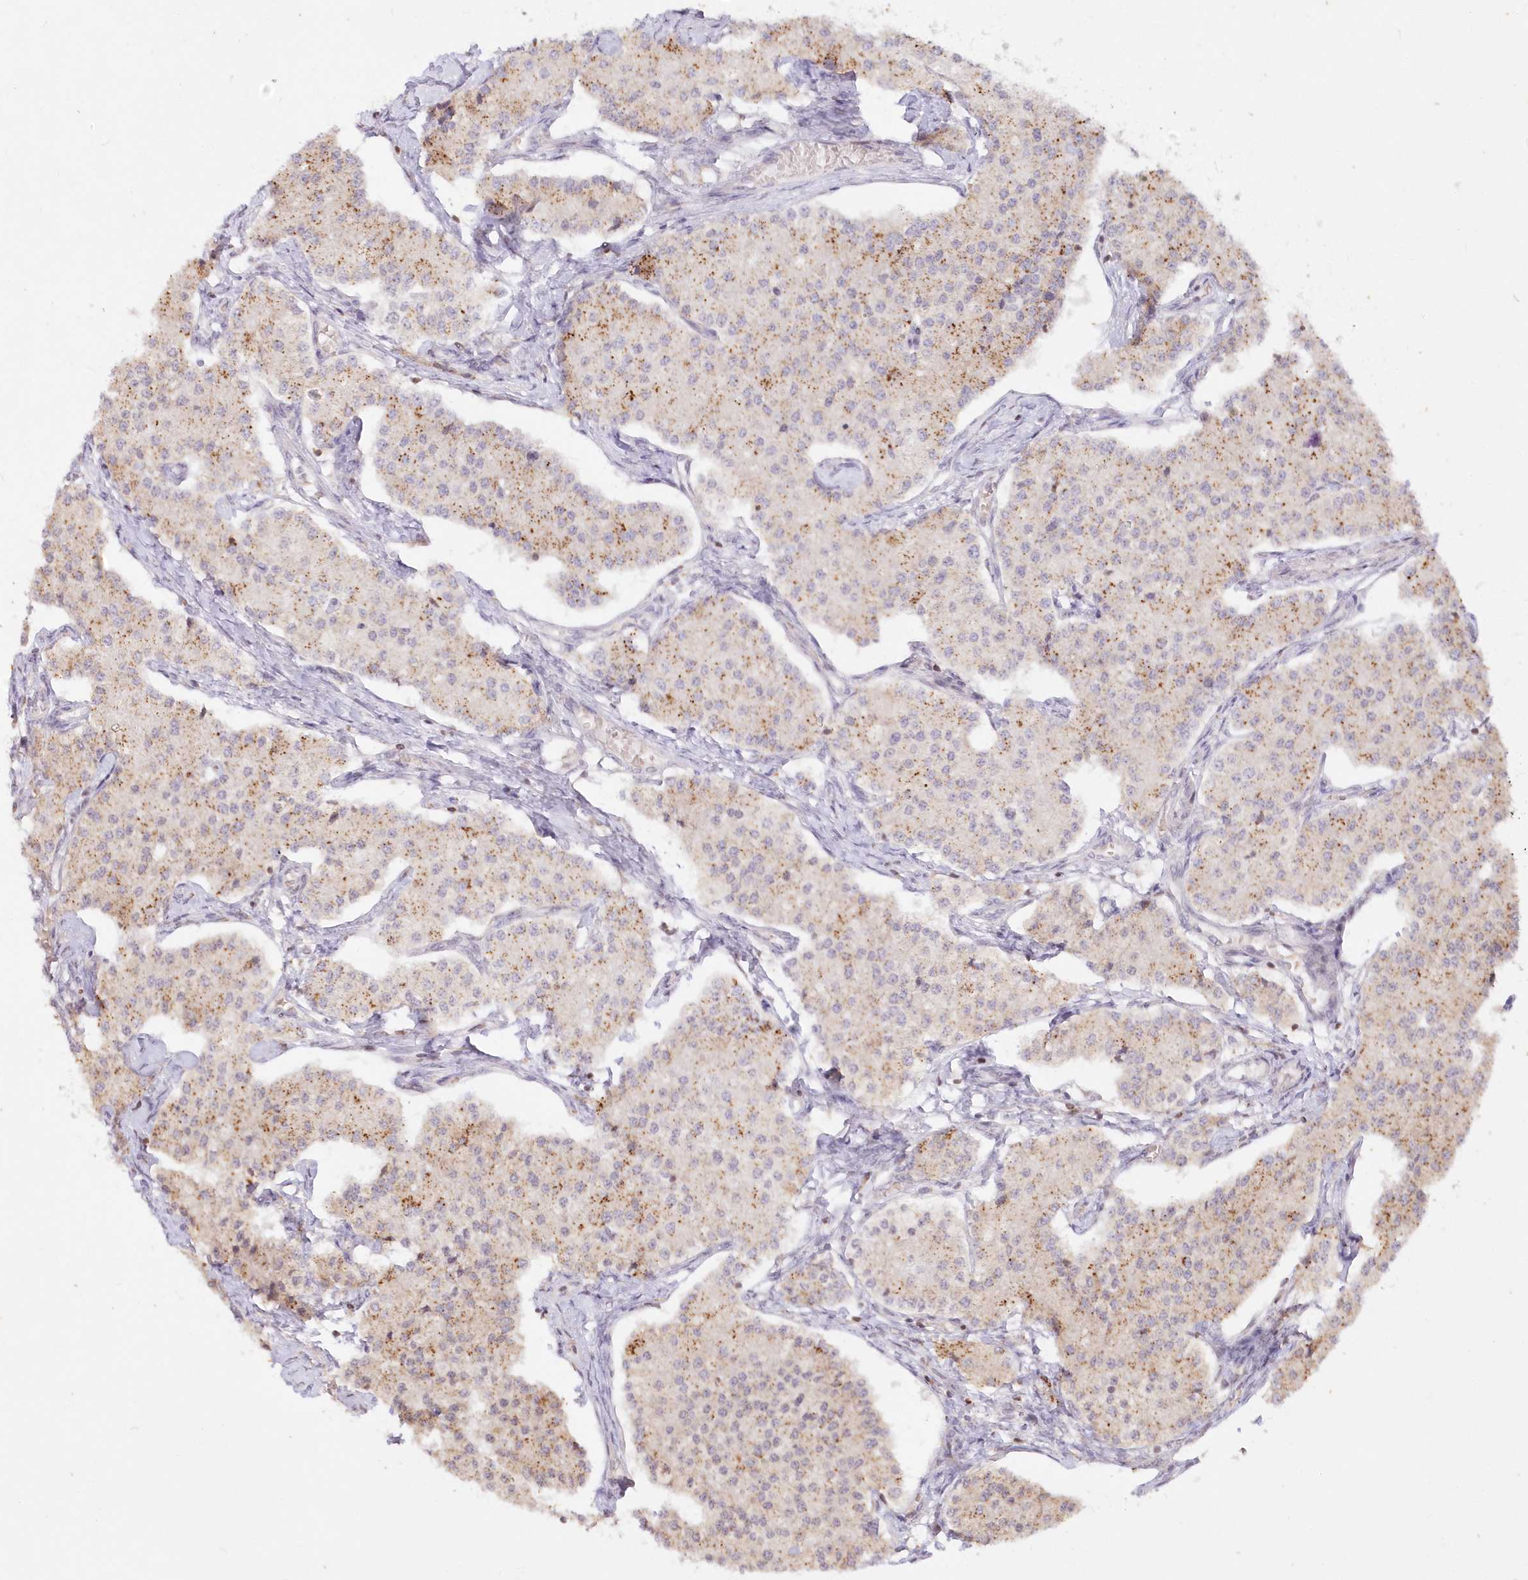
{"staining": {"intensity": "weak", "quantity": "25%-75%", "location": "cytoplasmic/membranous"}, "tissue": "carcinoid", "cell_type": "Tumor cells", "image_type": "cancer", "snomed": [{"axis": "morphology", "description": "Carcinoid, malignant, NOS"}, {"axis": "topography", "description": "Colon"}], "caption": "Human carcinoid stained for a protein (brown) displays weak cytoplasmic/membranous positive expression in about 25%-75% of tumor cells.", "gene": "MTMR3", "patient": {"sex": "female", "age": 52}}